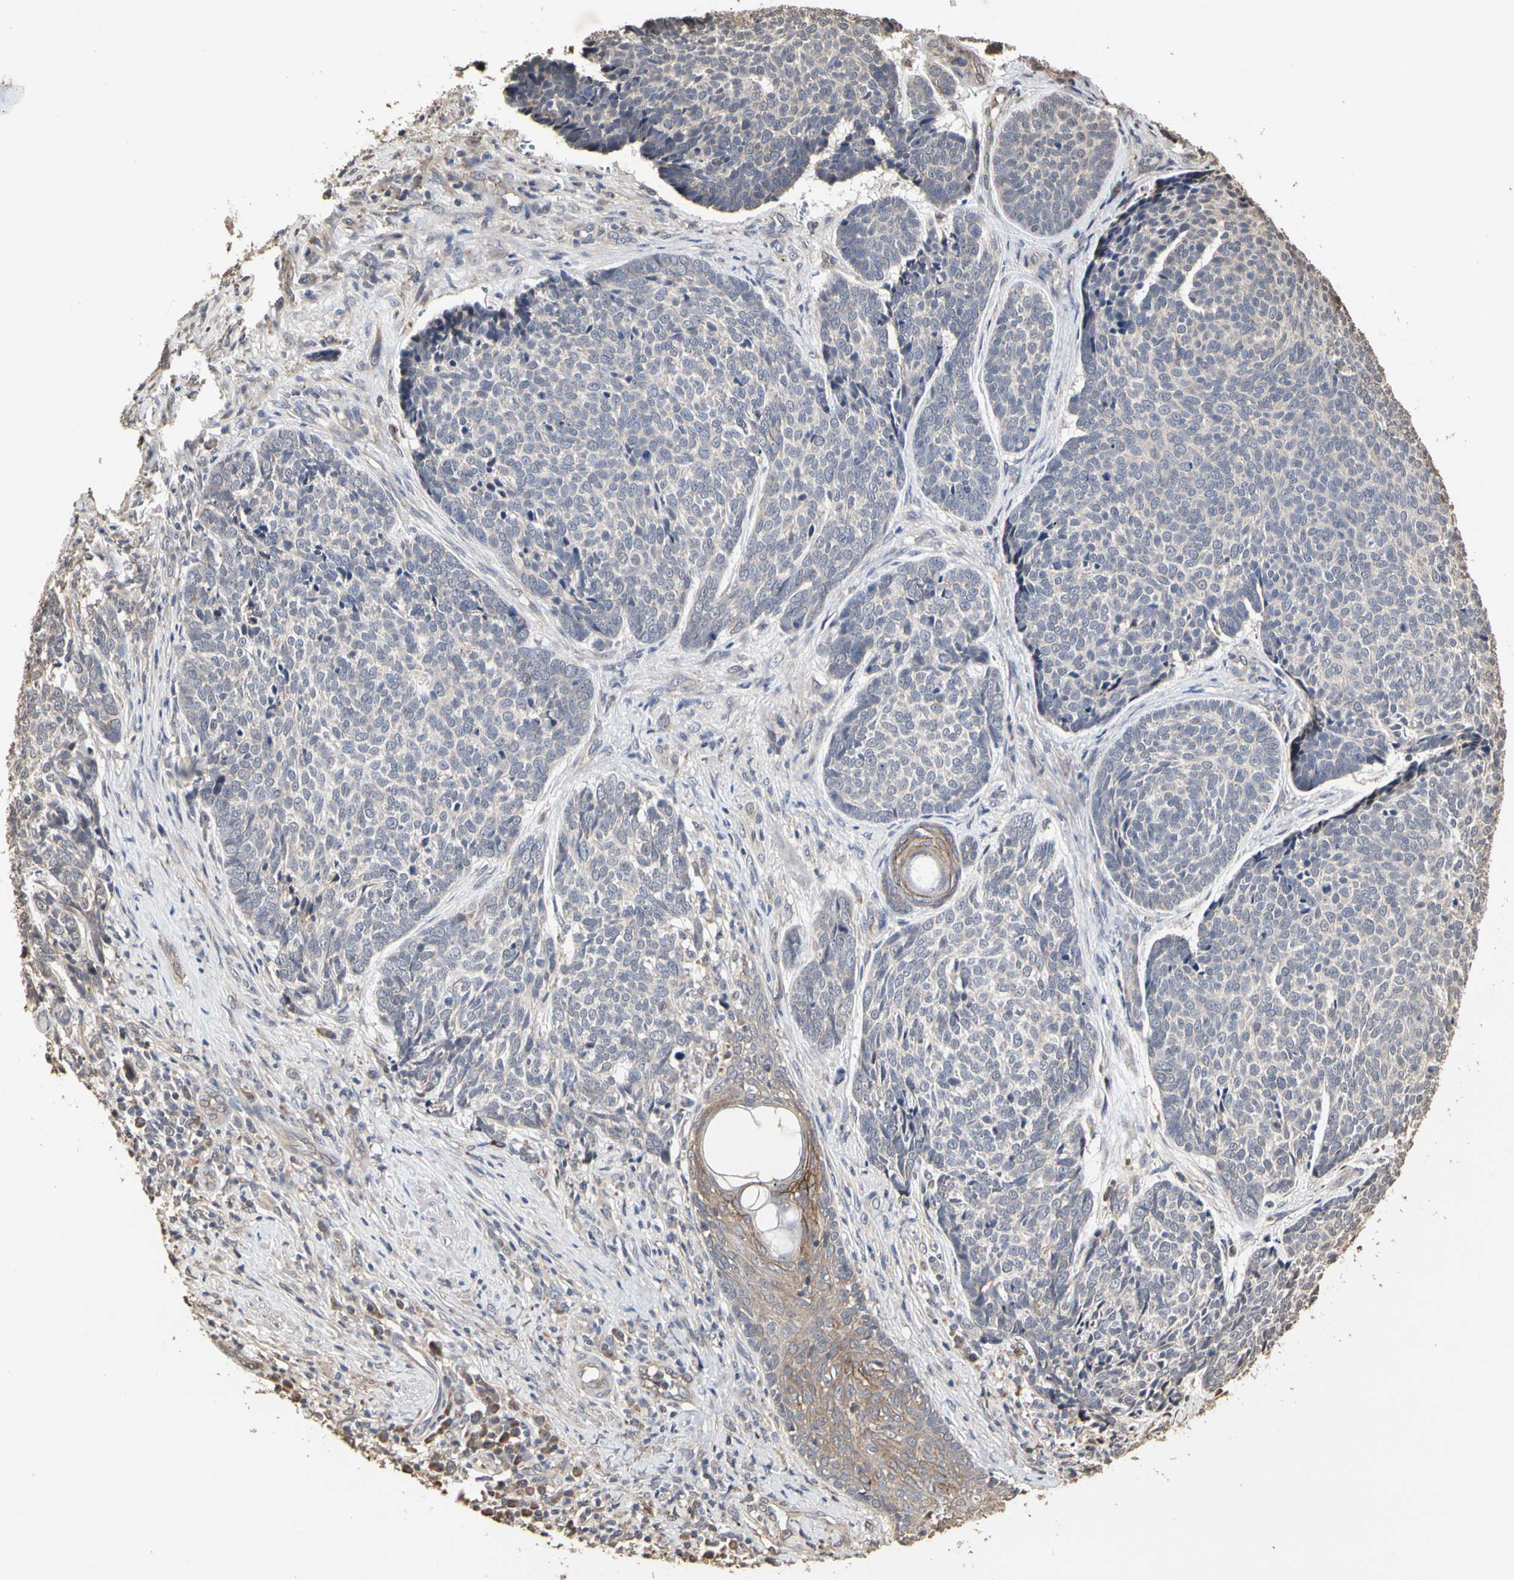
{"staining": {"intensity": "weak", "quantity": ">75%", "location": "cytoplasmic/membranous"}, "tissue": "skin cancer", "cell_type": "Tumor cells", "image_type": "cancer", "snomed": [{"axis": "morphology", "description": "Basal cell carcinoma"}, {"axis": "topography", "description": "Skin"}], "caption": "Human skin basal cell carcinoma stained with a brown dye demonstrates weak cytoplasmic/membranous positive positivity in approximately >75% of tumor cells.", "gene": "TAOK1", "patient": {"sex": "male", "age": 84}}